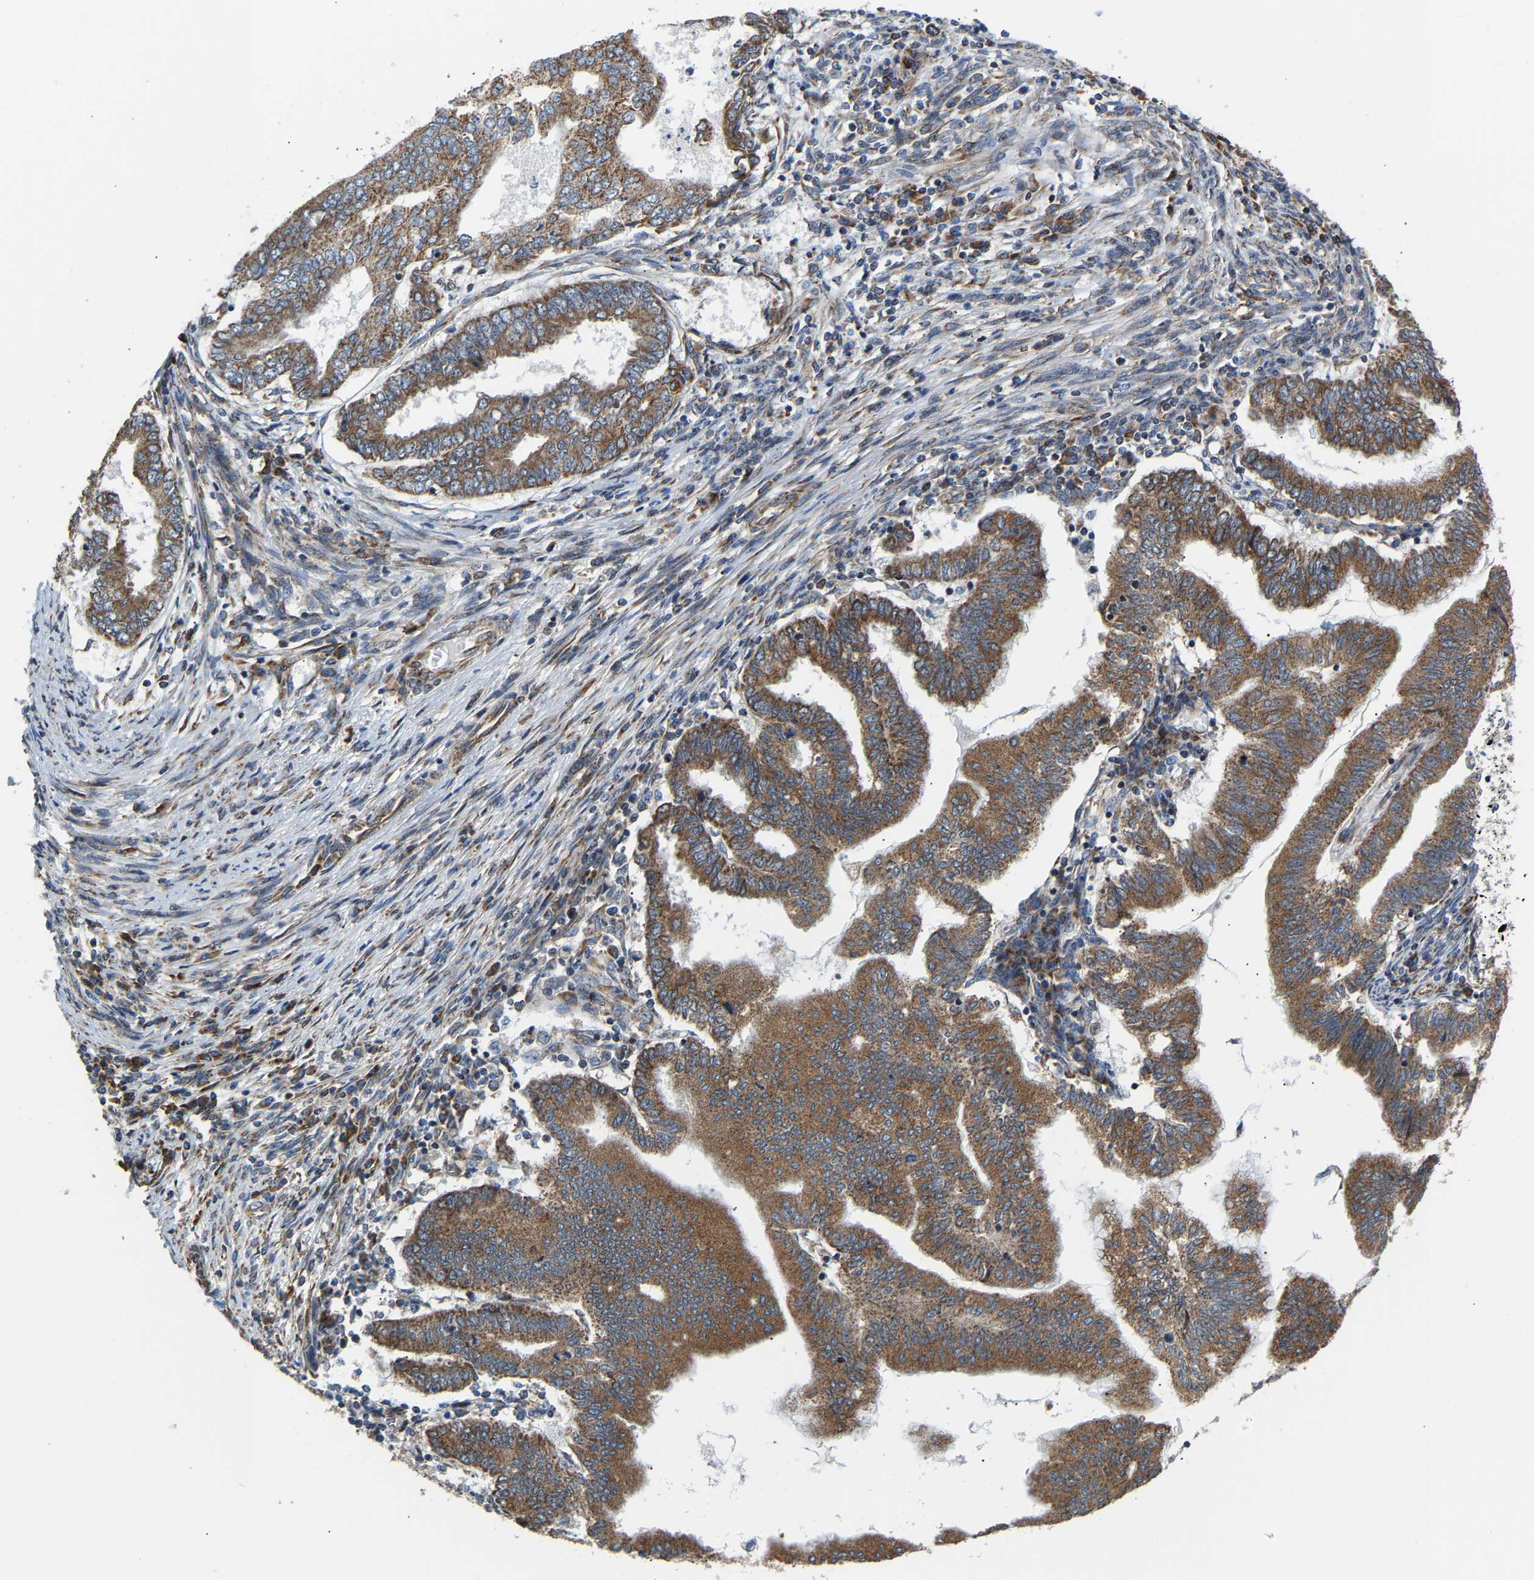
{"staining": {"intensity": "moderate", "quantity": ">75%", "location": "cytoplasmic/membranous"}, "tissue": "endometrial cancer", "cell_type": "Tumor cells", "image_type": "cancer", "snomed": [{"axis": "morphology", "description": "Polyp, NOS"}, {"axis": "morphology", "description": "Adenocarcinoma, NOS"}, {"axis": "morphology", "description": "Adenoma, NOS"}, {"axis": "topography", "description": "Endometrium"}], "caption": "Immunohistochemistry (IHC) of human endometrial cancer (adenoma) displays medium levels of moderate cytoplasmic/membranous staining in about >75% of tumor cells.", "gene": "TMEM168", "patient": {"sex": "female", "age": 79}}